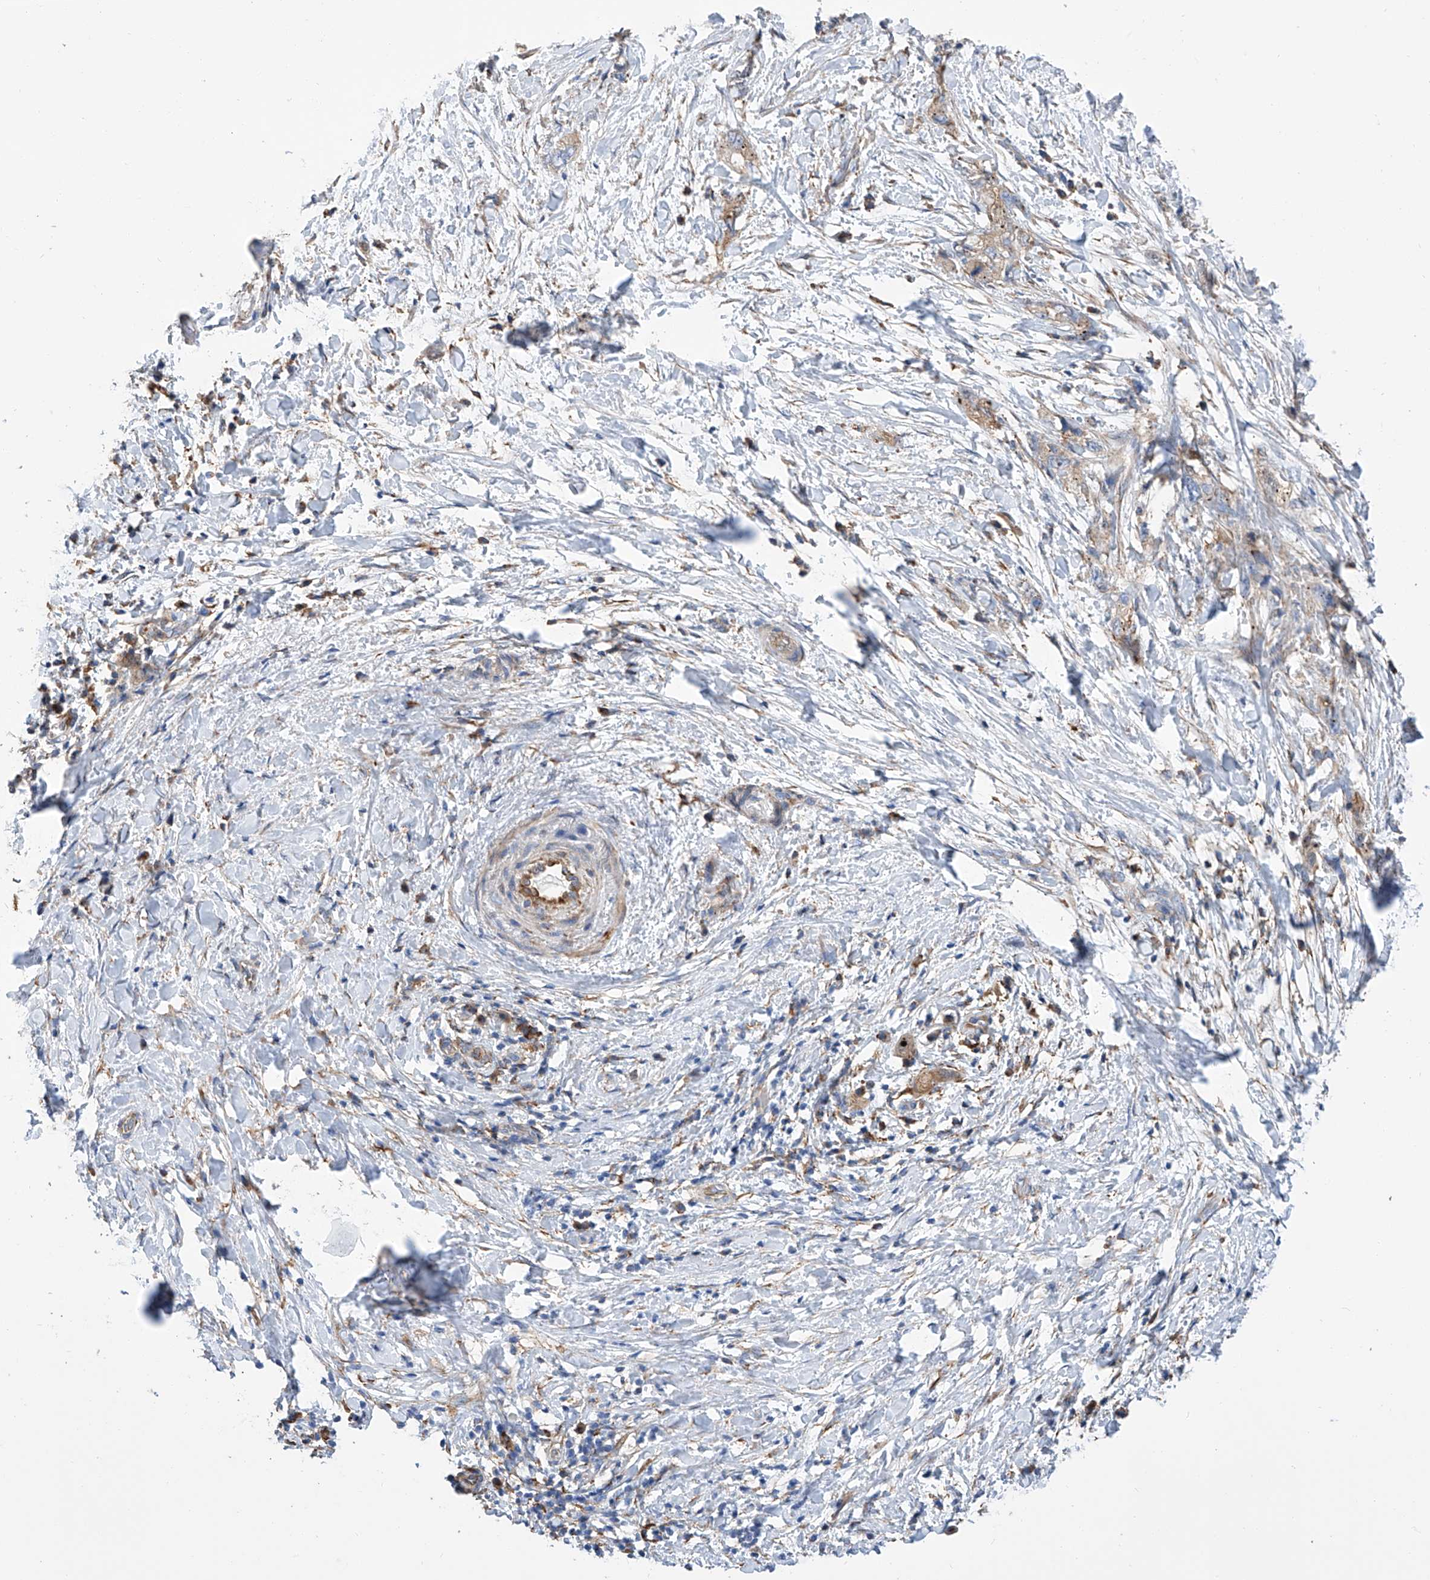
{"staining": {"intensity": "weak", "quantity": ">75%", "location": "cytoplasmic/membranous"}, "tissue": "pancreatic cancer", "cell_type": "Tumor cells", "image_type": "cancer", "snomed": [{"axis": "morphology", "description": "Adenocarcinoma, NOS"}, {"axis": "topography", "description": "Pancreas"}], "caption": "Immunohistochemical staining of pancreatic cancer (adenocarcinoma) exhibits weak cytoplasmic/membranous protein expression in approximately >75% of tumor cells. Nuclei are stained in blue.", "gene": "GPT", "patient": {"sex": "female", "age": 73}}